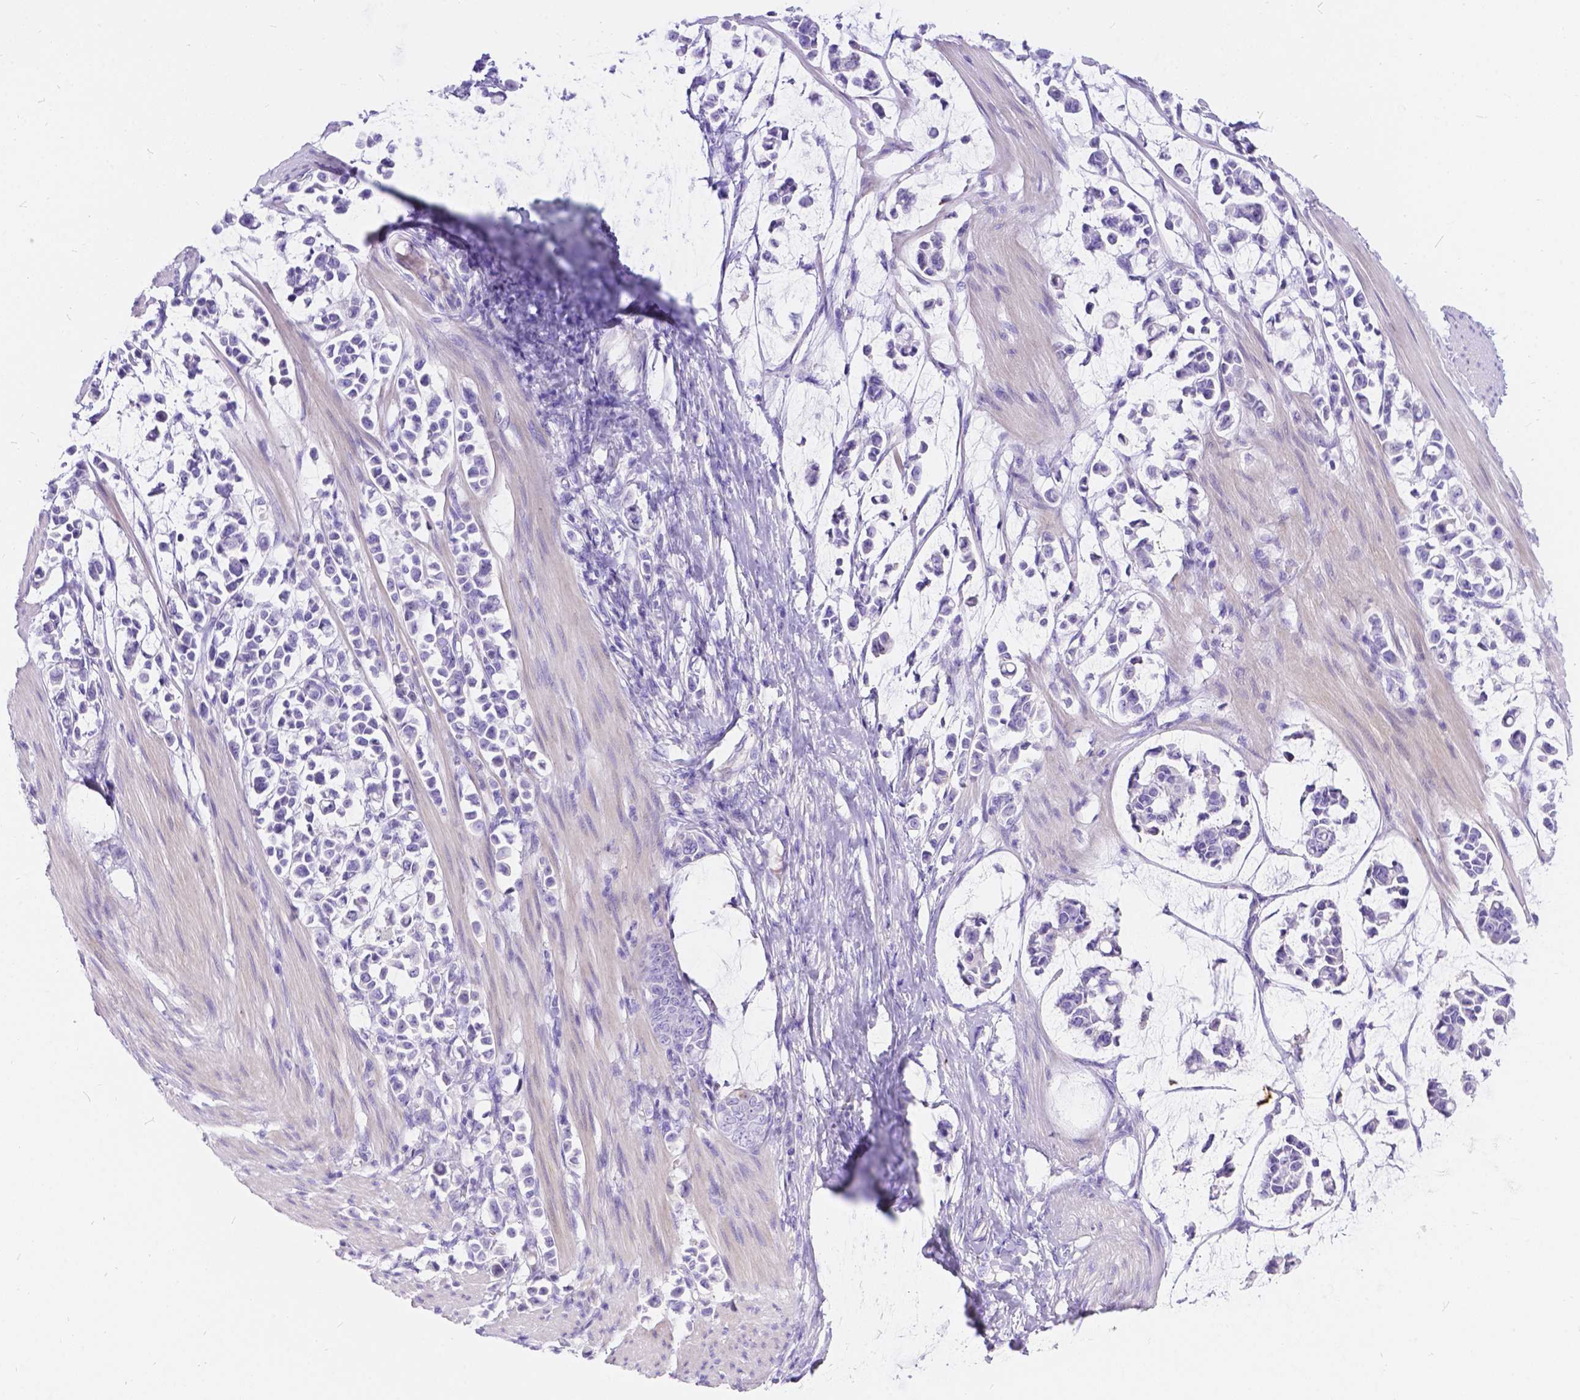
{"staining": {"intensity": "negative", "quantity": "none", "location": "none"}, "tissue": "stomach cancer", "cell_type": "Tumor cells", "image_type": "cancer", "snomed": [{"axis": "morphology", "description": "Adenocarcinoma, NOS"}, {"axis": "topography", "description": "Stomach"}], "caption": "Adenocarcinoma (stomach) was stained to show a protein in brown. There is no significant staining in tumor cells.", "gene": "KLHL10", "patient": {"sex": "male", "age": 82}}